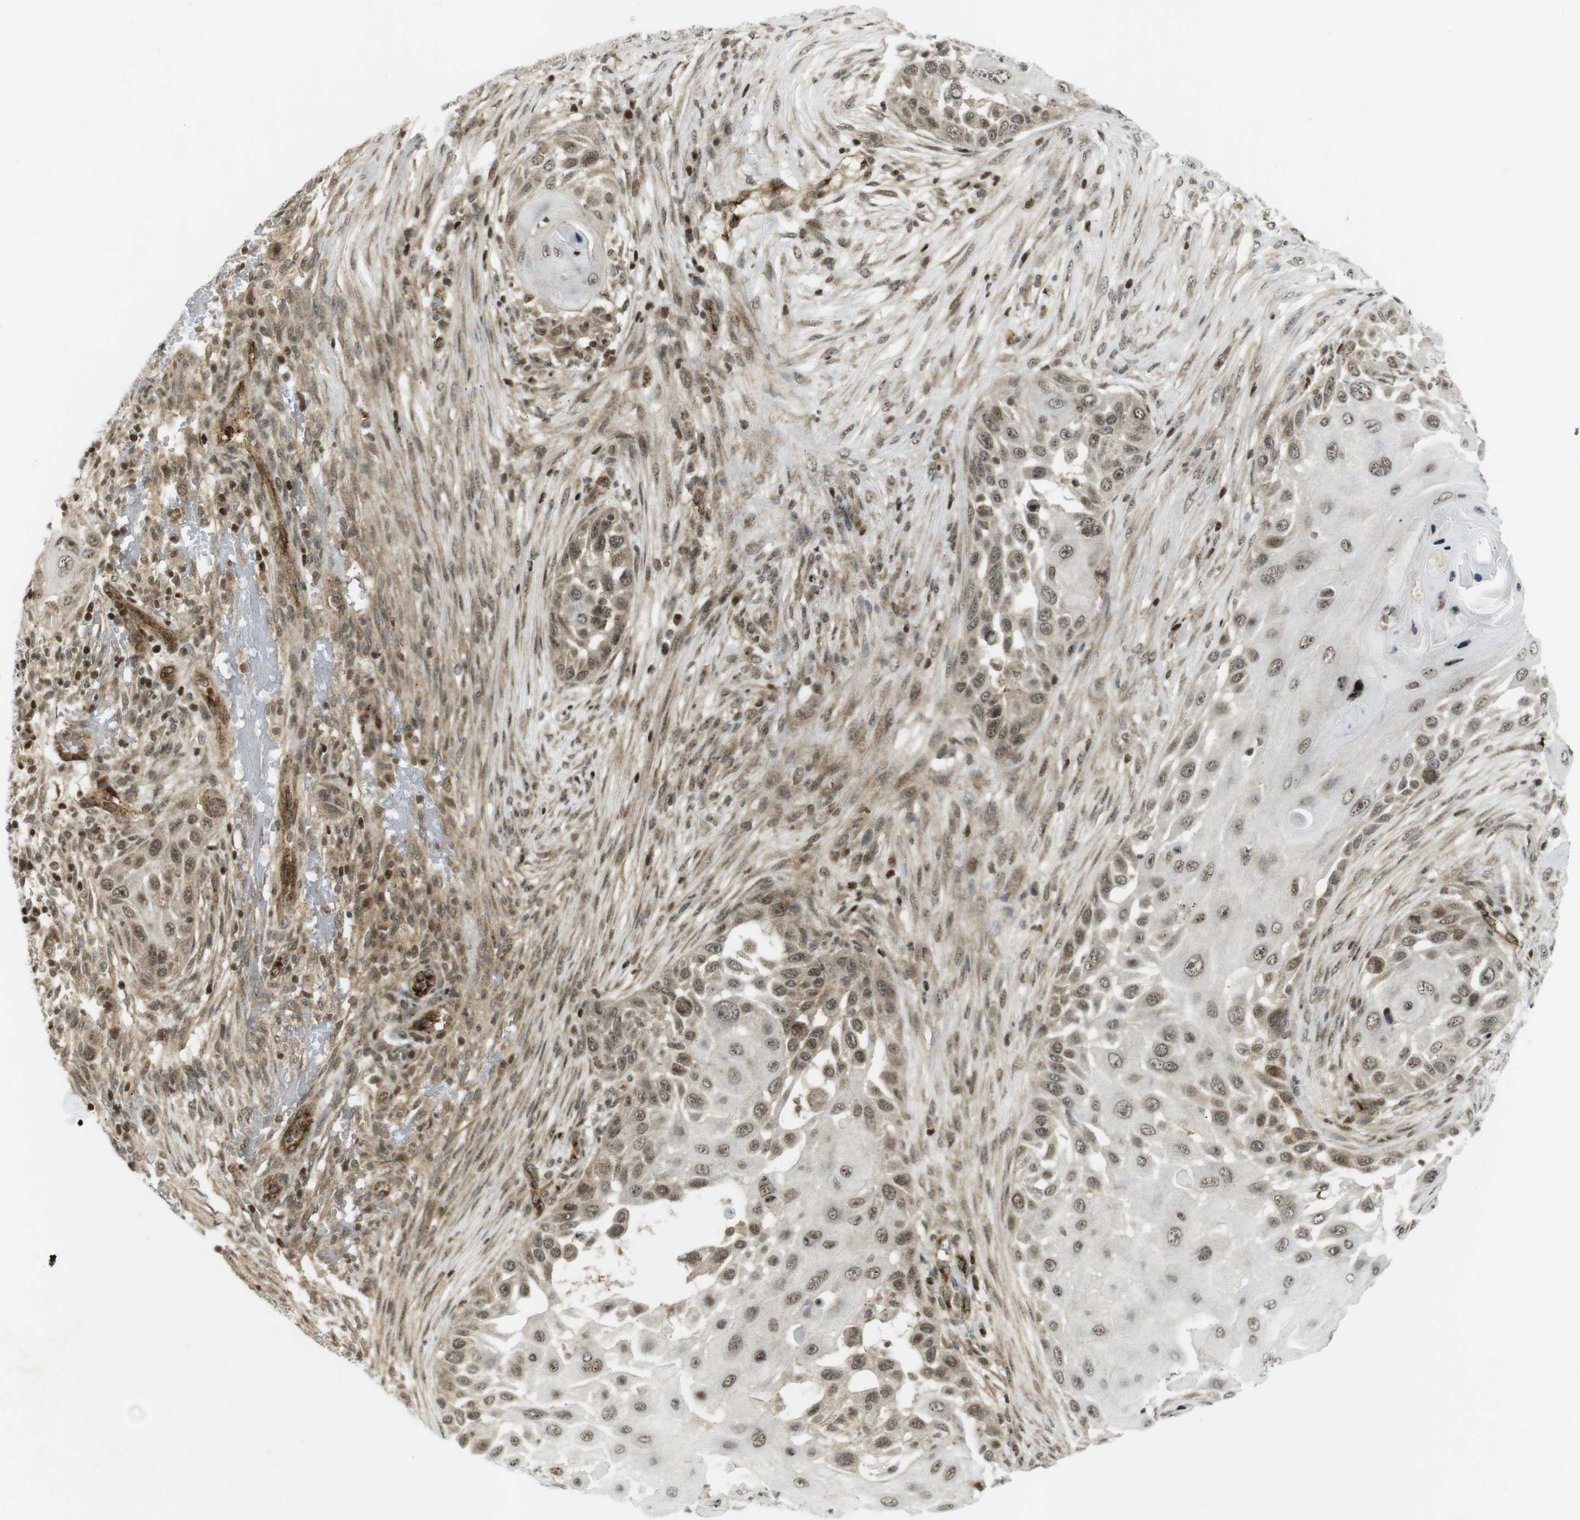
{"staining": {"intensity": "moderate", "quantity": "25%-75%", "location": "cytoplasmic/membranous,nuclear"}, "tissue": "skin cancer", "cell_type": "Tumor cells", "image_type": "cancer", "snomed": [{"axis": "morphology", "description": "Squamous cell carcinoma, NOS"}, {"axis": "topography", "description": "Skin"}], "caption": "The immunohistochemical stain labels moderate cytoplasmic/membranous and nuclear staining in tumor cells of skin cancer tissue.", "gene": "PPP1R13B", "patient": {"sex": "female", "age": 44}}